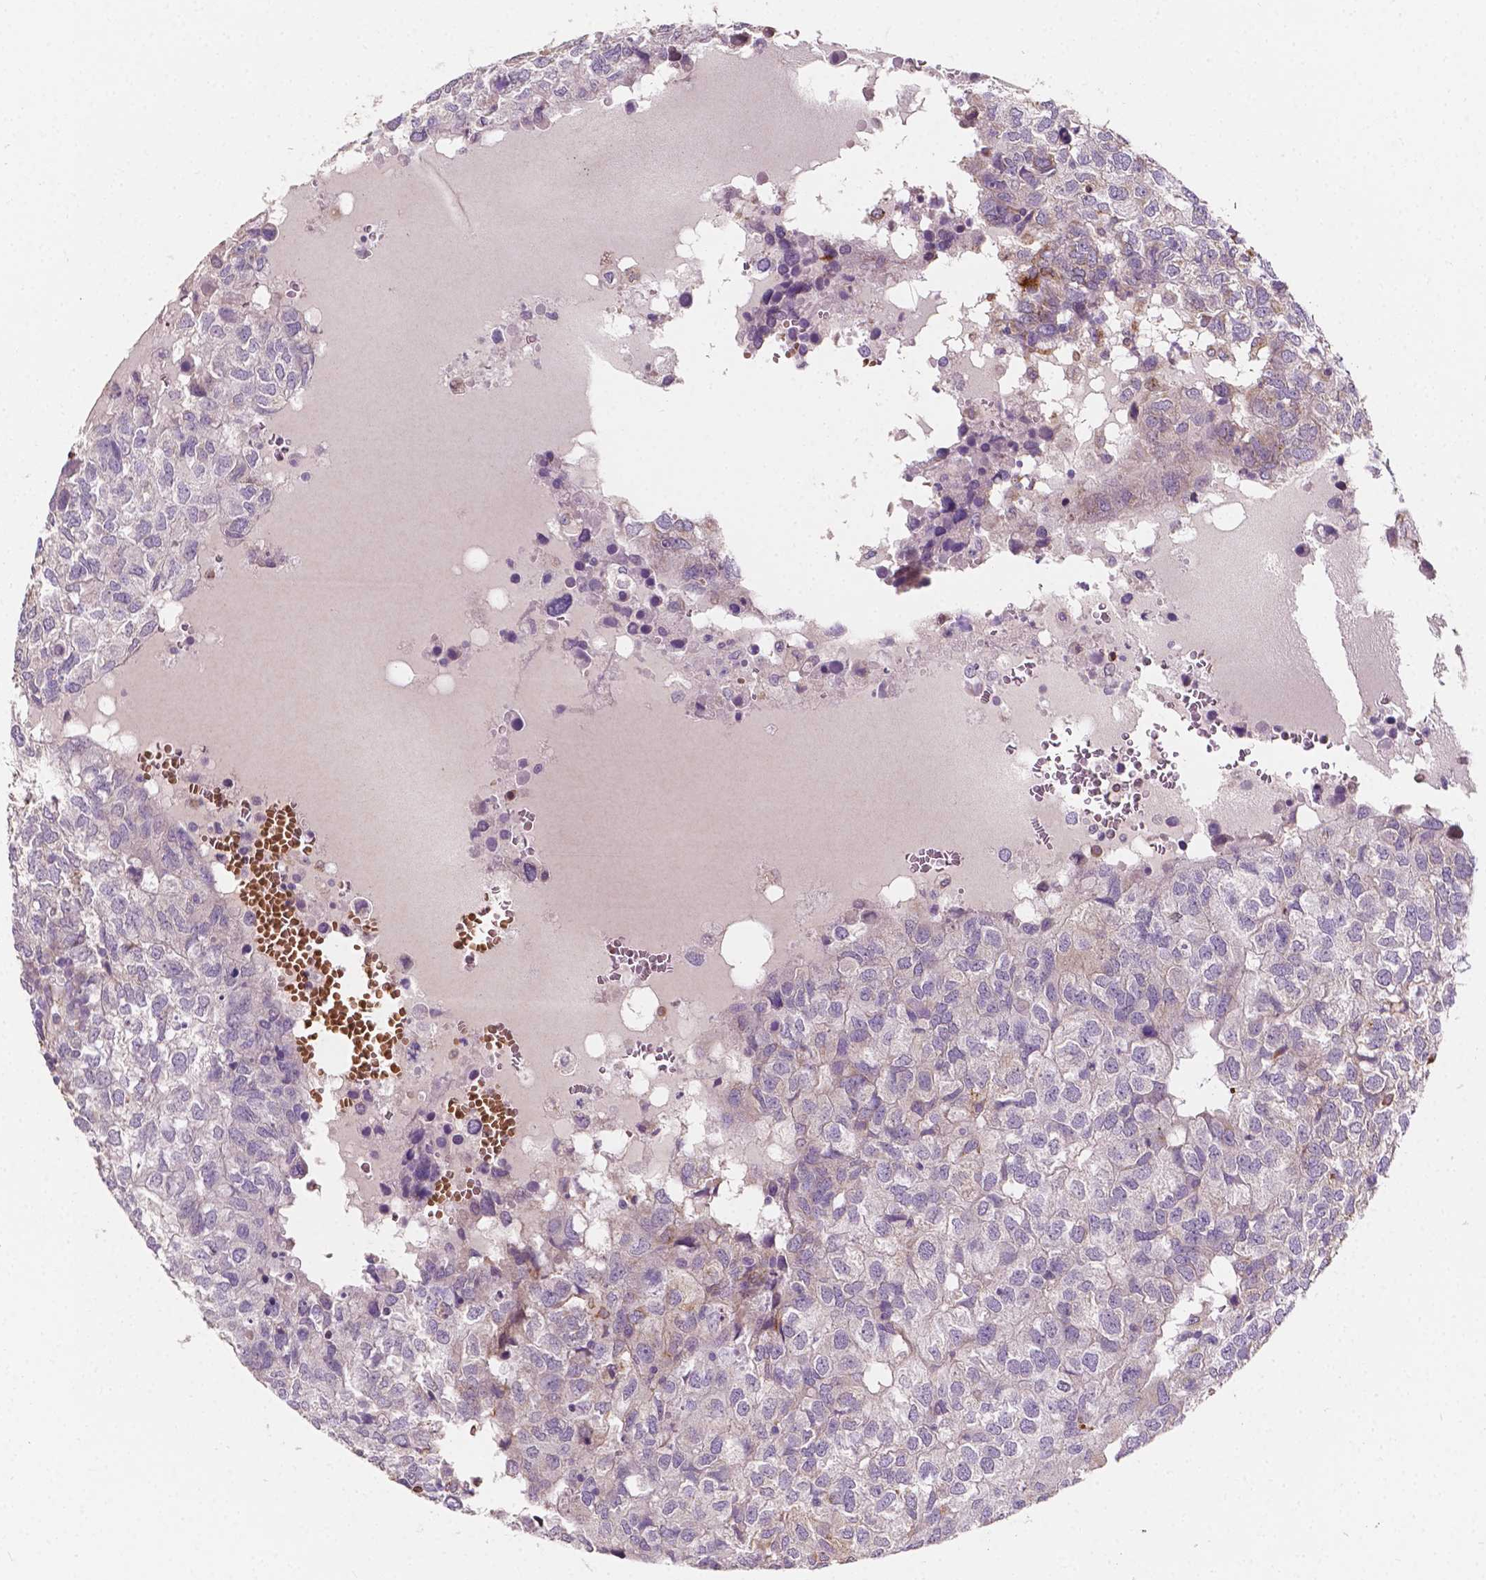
{"staining": {"intensity": "negative", "quantity": "none", "location": "none"}, "tissue": "breast cancer", "cell_type": "Tumor cells", "image_type": "cancer", "snomed": [{"axis": "morphology", "description": "Duct carcinoma"}, {"axis": "topography", "description": "Breast"}], "caption": "High magnification brightfield microscopy of breast cancer (infiltrating ductal carcinoma) stained with DAB (3,3'-diaminobenzidine) (brown) and counterstained with hematoxylin (blue): tumor cells show no significant positivity. (DAB (3,3'-diaminobenzidine) immunohistochemistry (IHC), high magnification).", "gene": "SLC22A4", "patient": {"sex": "female", "age": 30}}